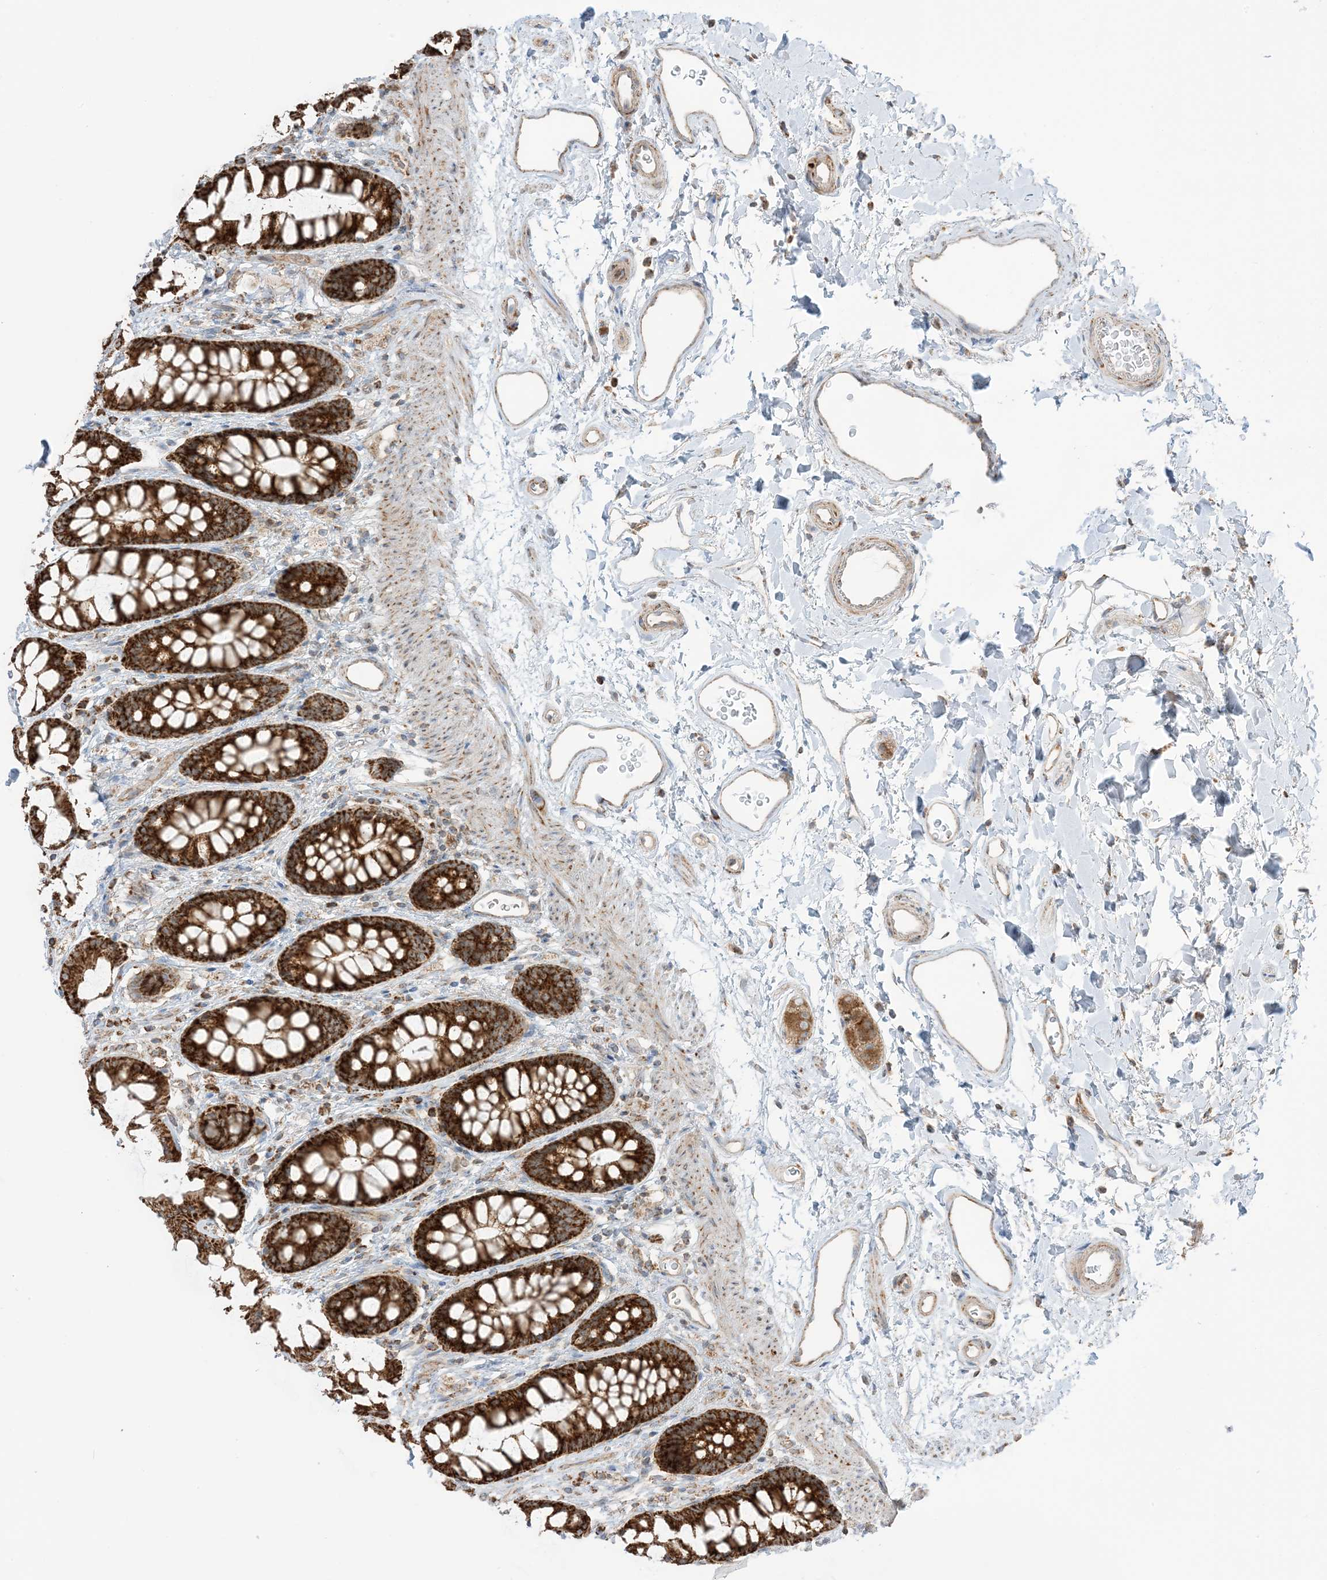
{"staining": {"intensity": "strong", "quantity": ">75%", "location": "cytoplasmic/membranous"}, "tissue": "rectum", "cell_type": "Glandular cells", "image_type": "normal", "snomed": [{"axis": "morphology", "description": "Normal tissue, NOS"}, {"axis": "topography", "description": "Rectum"}], "caption": "DAB (3,3'-diaminobenzidine) immunohistochemical staining of normal human rectum demonstrates strong cytoplasmic/membranous protein positivity in about >75% of glandular cells.", "gene": "N4BP3", "patient": {"sex": "female", "age": 65}}